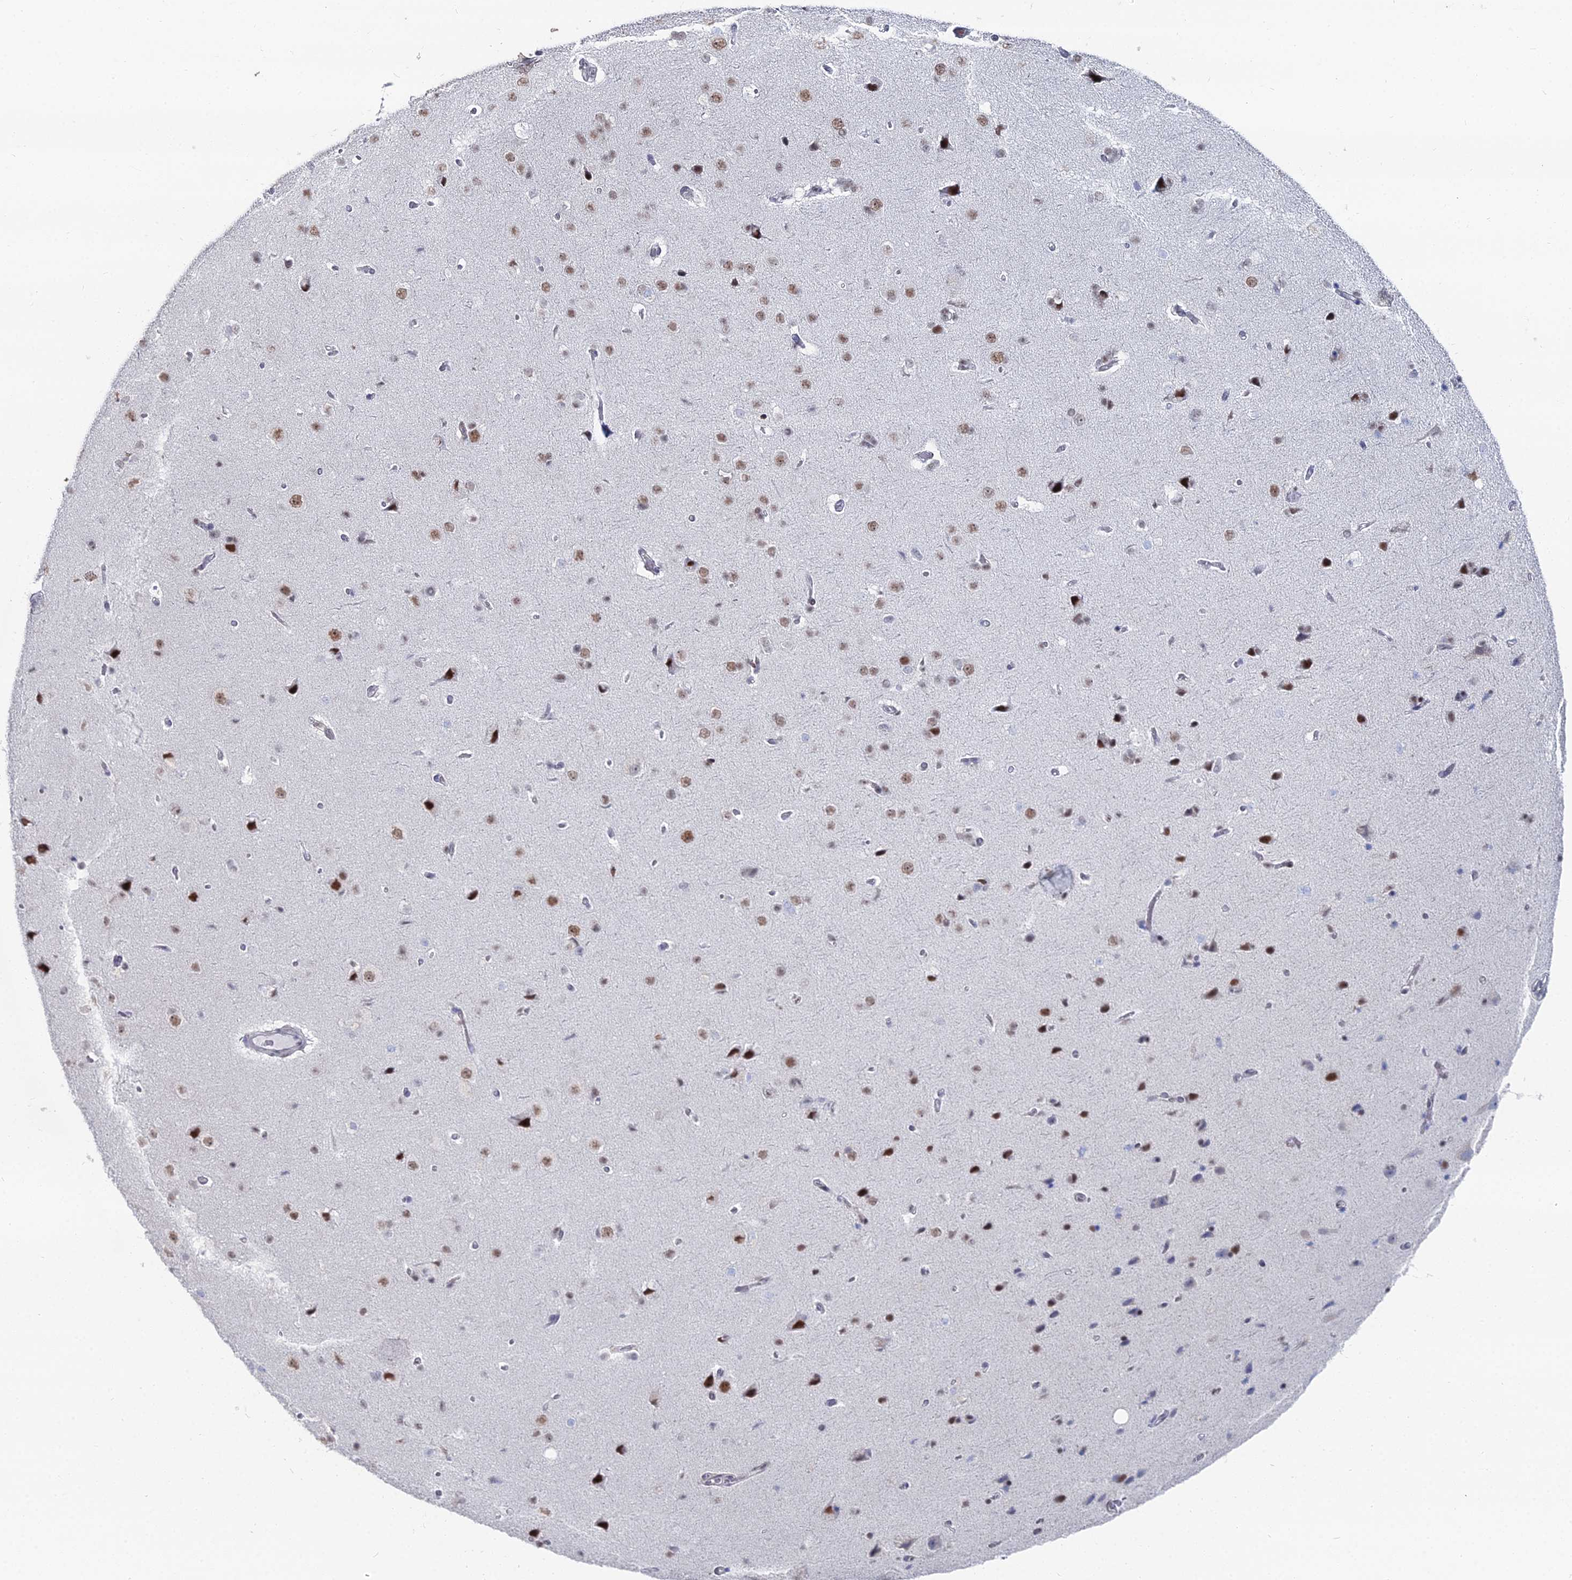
{"staining": {"intensity": "negative", "quantity": "none", "location": "none"}, "tissue": "cerebral cortex", "cell_type": "Endothelial cells", "image_type": "normal", "snomed": [{"axis": "morphology", "description": "Normal tissue, NOS"}, {"axis": "topography", "description": "Cerebral cortex"}], "caption": "IHC micrograph of unremarkable cerebral cortex stained for a protein (brown), which exhibits no expression in endothelial cells.", "gene": "GSC2", "patient": {"sex": "male", "age": 62}}